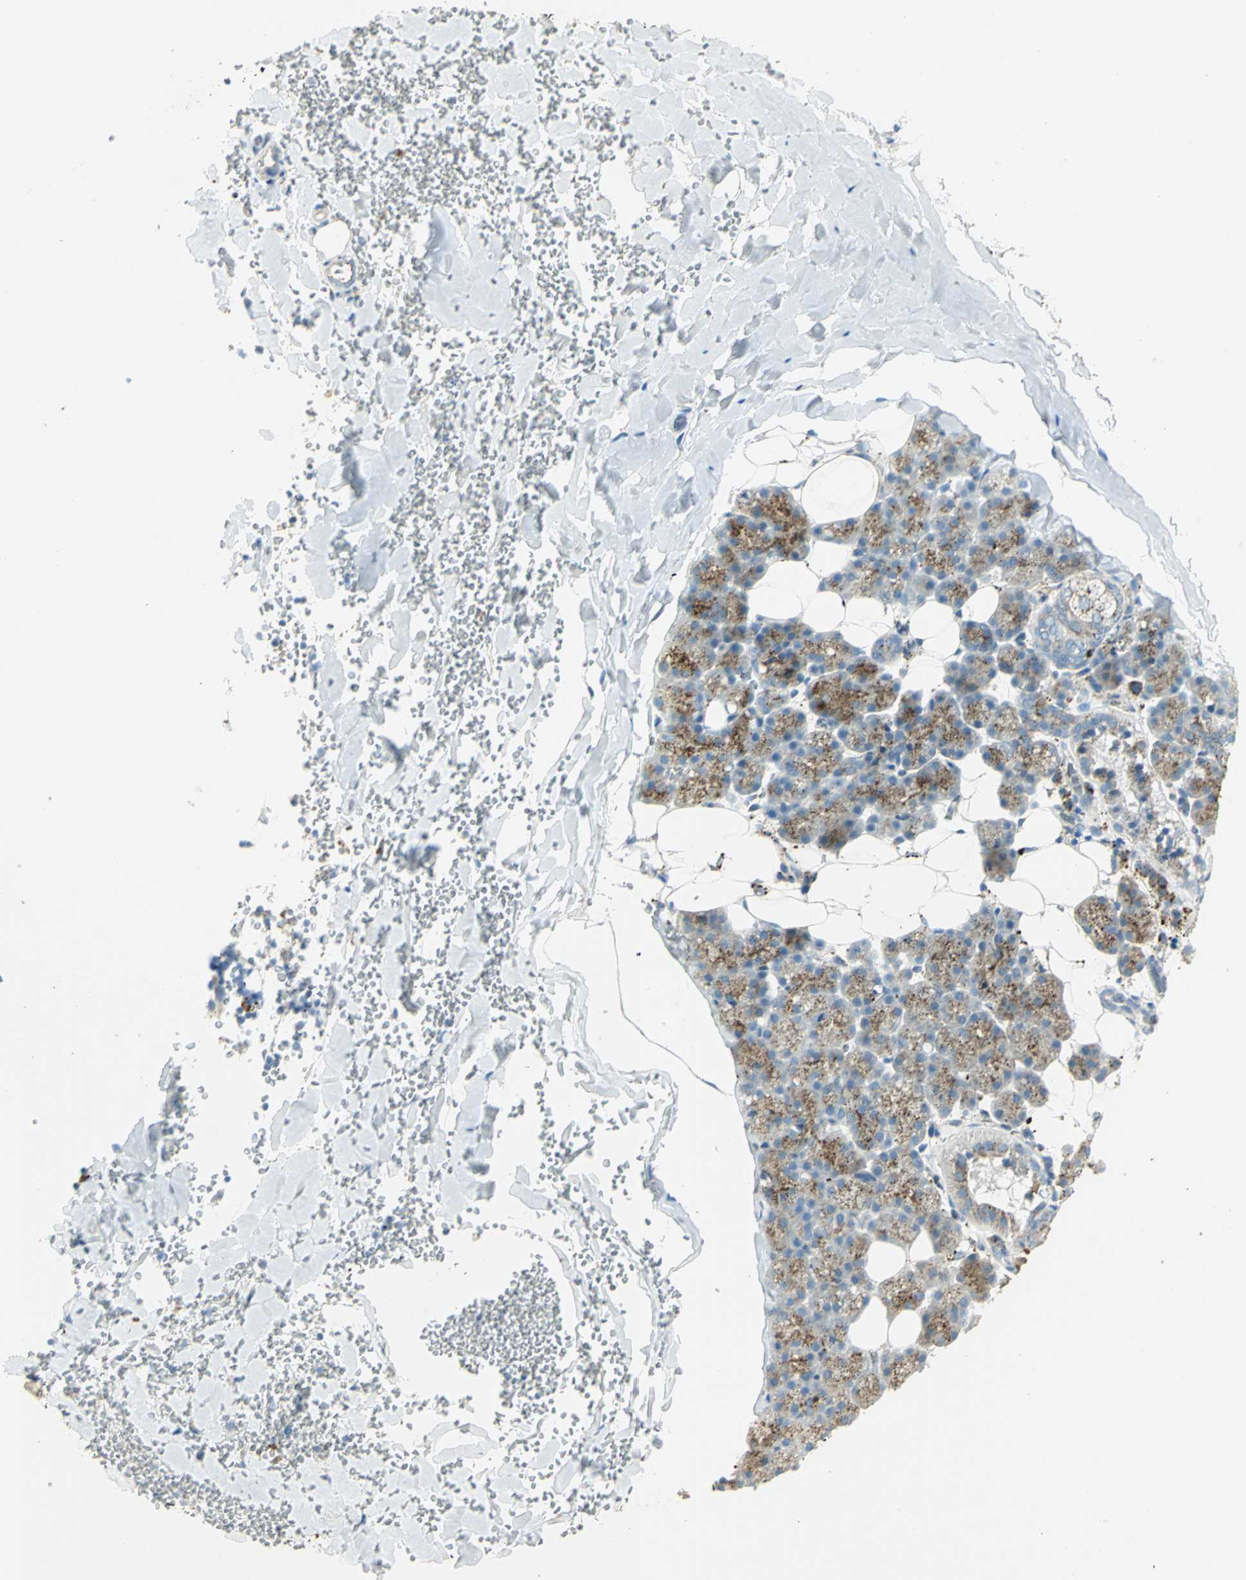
{"staining": {"intensity": "strong", "quantity": "25%-75%", "location": "cytoplasmic/membranous"}, "tissue": "salivary gland", "cell_type": "Glandular cells", "image_type": "normal", "snomed": [{"axis": "morphology", "description": "Normal tissue, NOS"}, {"axis": "topography", "description": "Lymph node"}, {"axis": "topography", "description": "Salivary gland"}], "caption": "High-magnification brightfield microscopy of unremarkable salivary gland stained with DAB (3,3'-diaminobenzidine) (brown) and counterstained with hematoxylin (blue). glandular cells exhibit strong cytoplasmic/membranous expression is seen in approximately25%-75% of cells. The protein of interest is stained brown, and the nuclei are stained in blue (DAB (3,3'-diaminobenzidine) IHC with brightfield microscopy, high magnification).", "gene": "ARSA", "patient": {"sex": "male", "age": 8}}